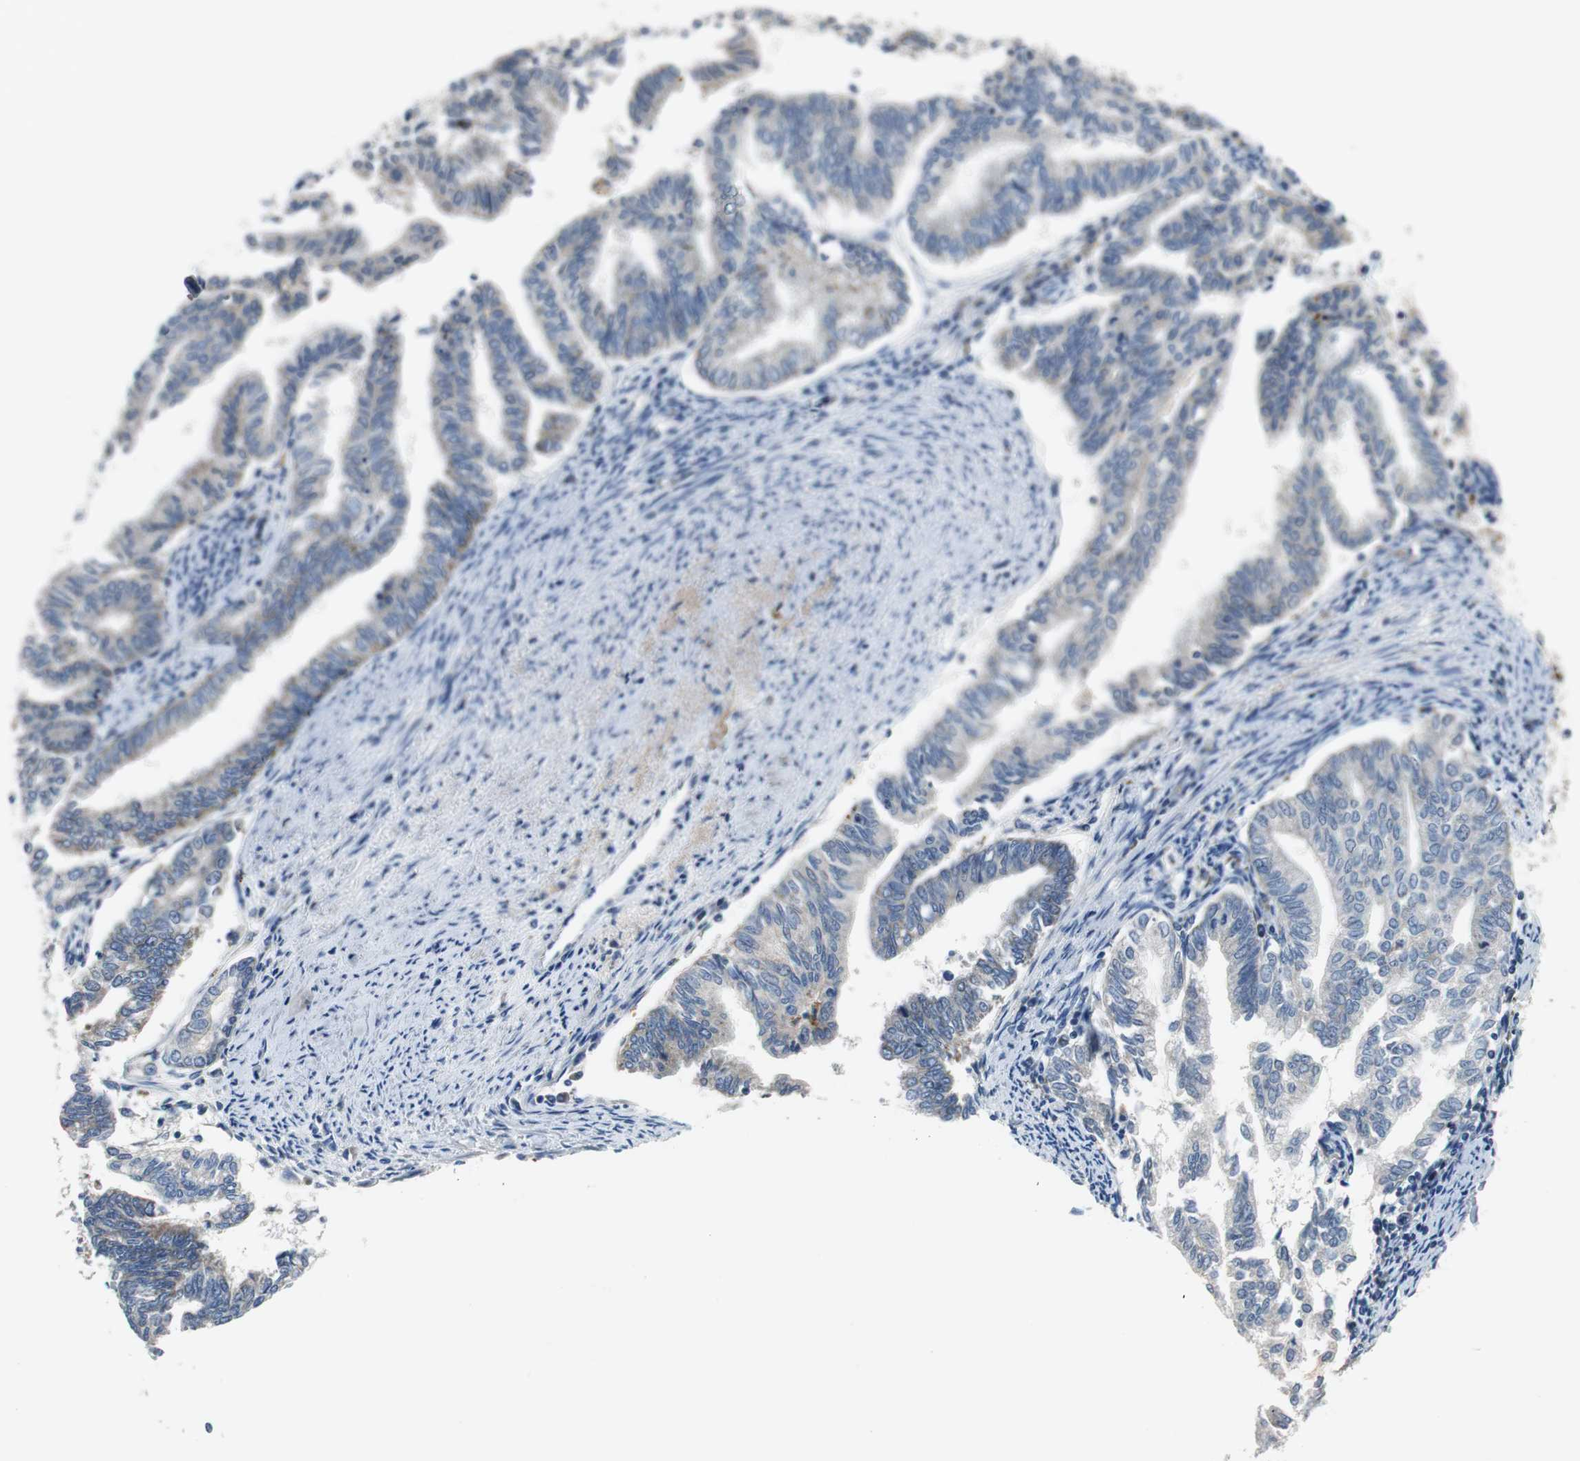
{"staining": {"intensity": "weak", "quantity": "<25%", "location": "cytoplasmic/membranous"}, "tissue": "endometrial cancer", "cell_type": "Tumor cells", "image_type": "cancer", "snomed": [{"axis": "morphology", "description": "Adenocarcinoma, NOS"}, {"axis": "topography", "description": "Endometrium"}], "caption": "The histopathology image exhibits no significant positivity in tumor cells of endometrial cancer.", "gene": "NLGN1", "patient": {"sex": "female", "age": 79}}